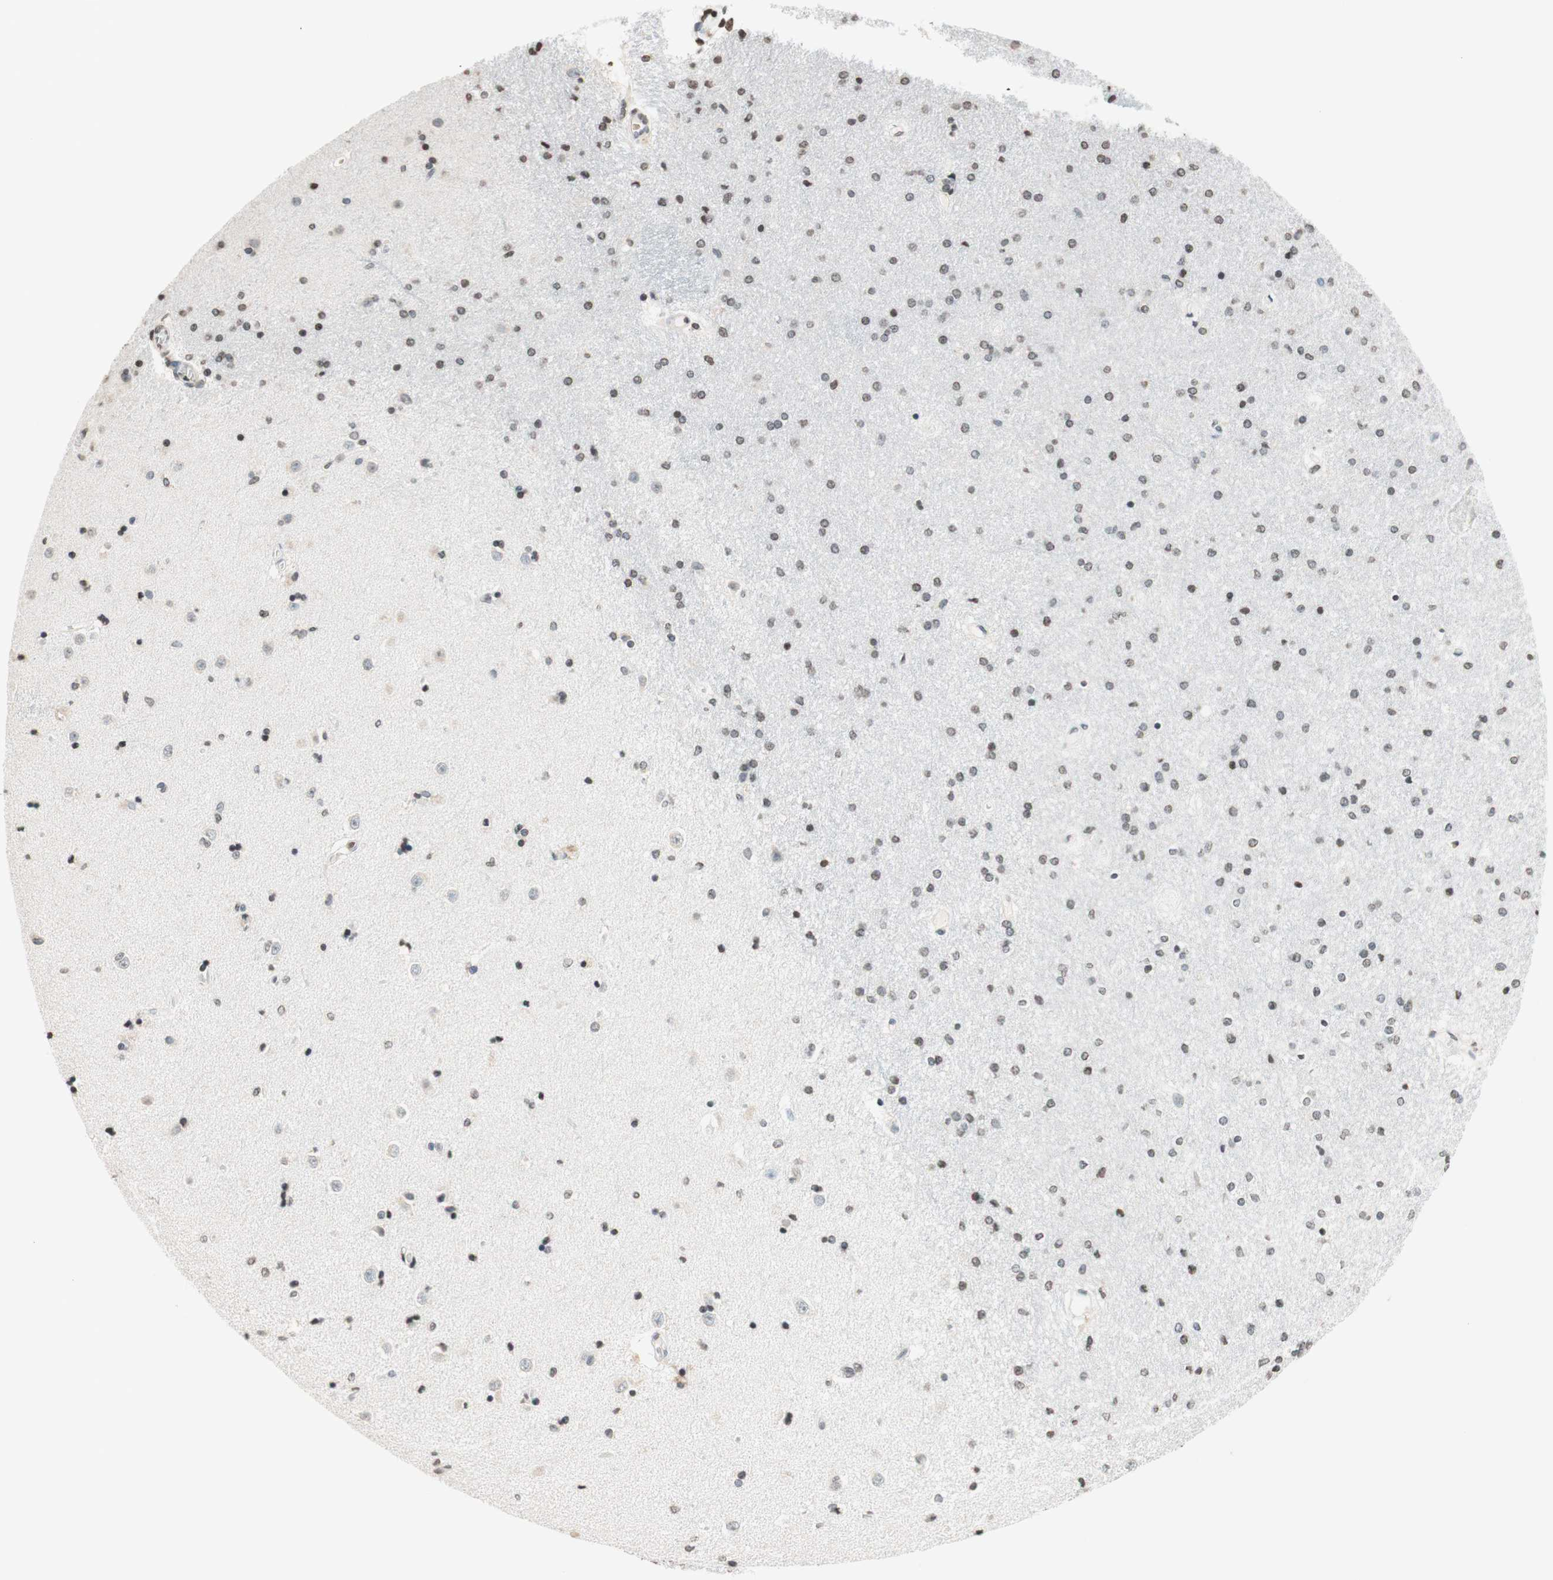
{"staining": {"intensity": "weak", "quantity": "25%-75%", "location": "nuclear"}, "tissue": "caudate", "cell_type": "Glial cells", "image_type": "normal", "snomed": [{"axis": "morphology", "description": "Normal tissue, NOS"}, {"axis": "topography", "description": "Lateral ventricle wall"}], "caption": "The immunohistochemical stain labels weak nuclear staining in glial cells of unremarkable caudate.", "gene": "WIPF1", "patient": {"sex": "female", "age": 54}}